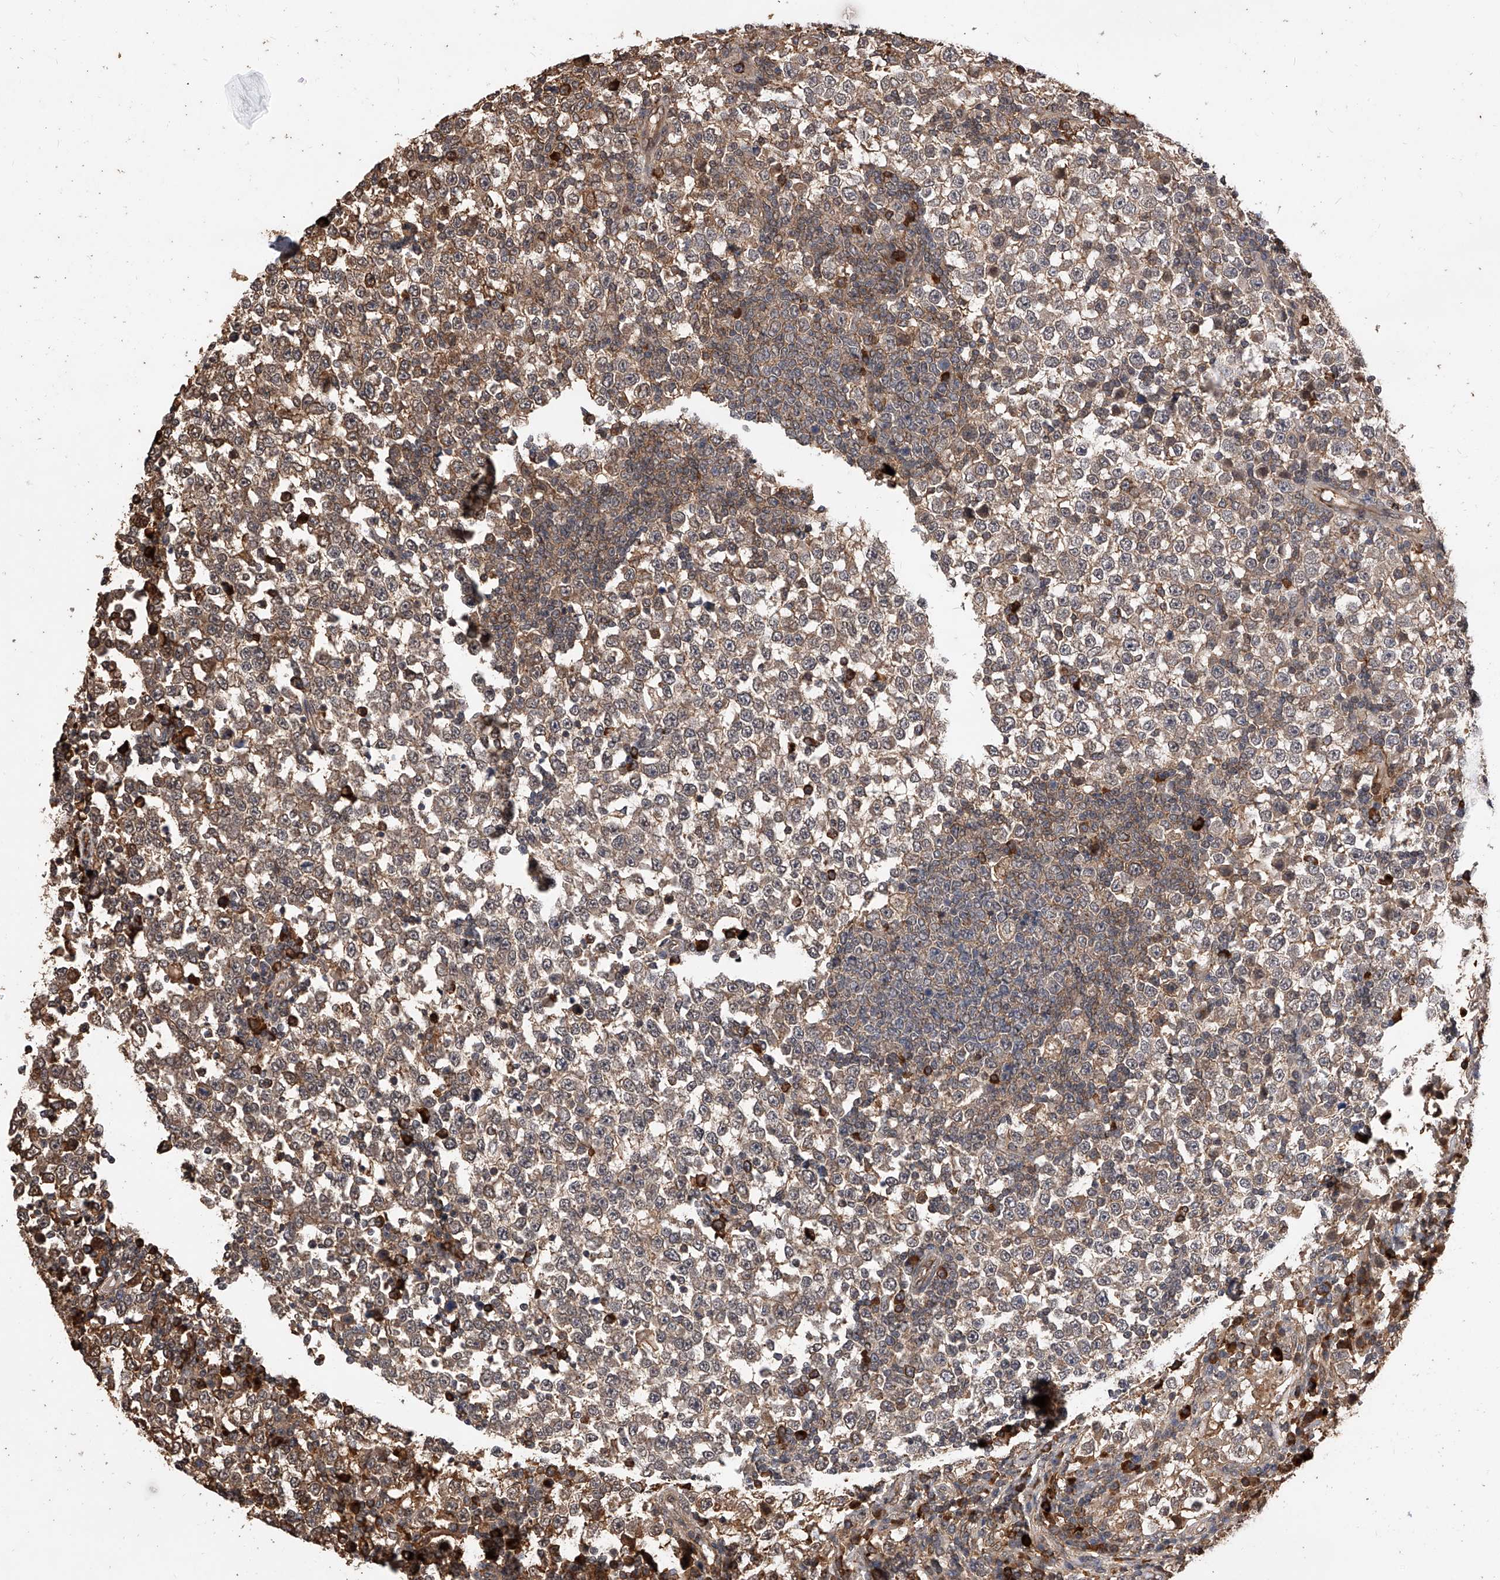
{"staining": {"intensity": "weak", "quantity": ">75%", "location": "cytoplasmic/membranous"}, "tissue": "testis cancer", "cell_type": "Tumor cells", "image_type": "cancer", "snomed": [{"axis": "morphology", "description": "Seminoma, NOS"}, {"axis": "topography", "description": "Testis"}], "caption": "Weak cytoplasmic/membranous staining for a protein is present in about >75% of tumor cells of testis seminoma using immunohistochemistry (IHC).", "gene": "CFAP410", "patient": {"sex": "male", "age": 65}}